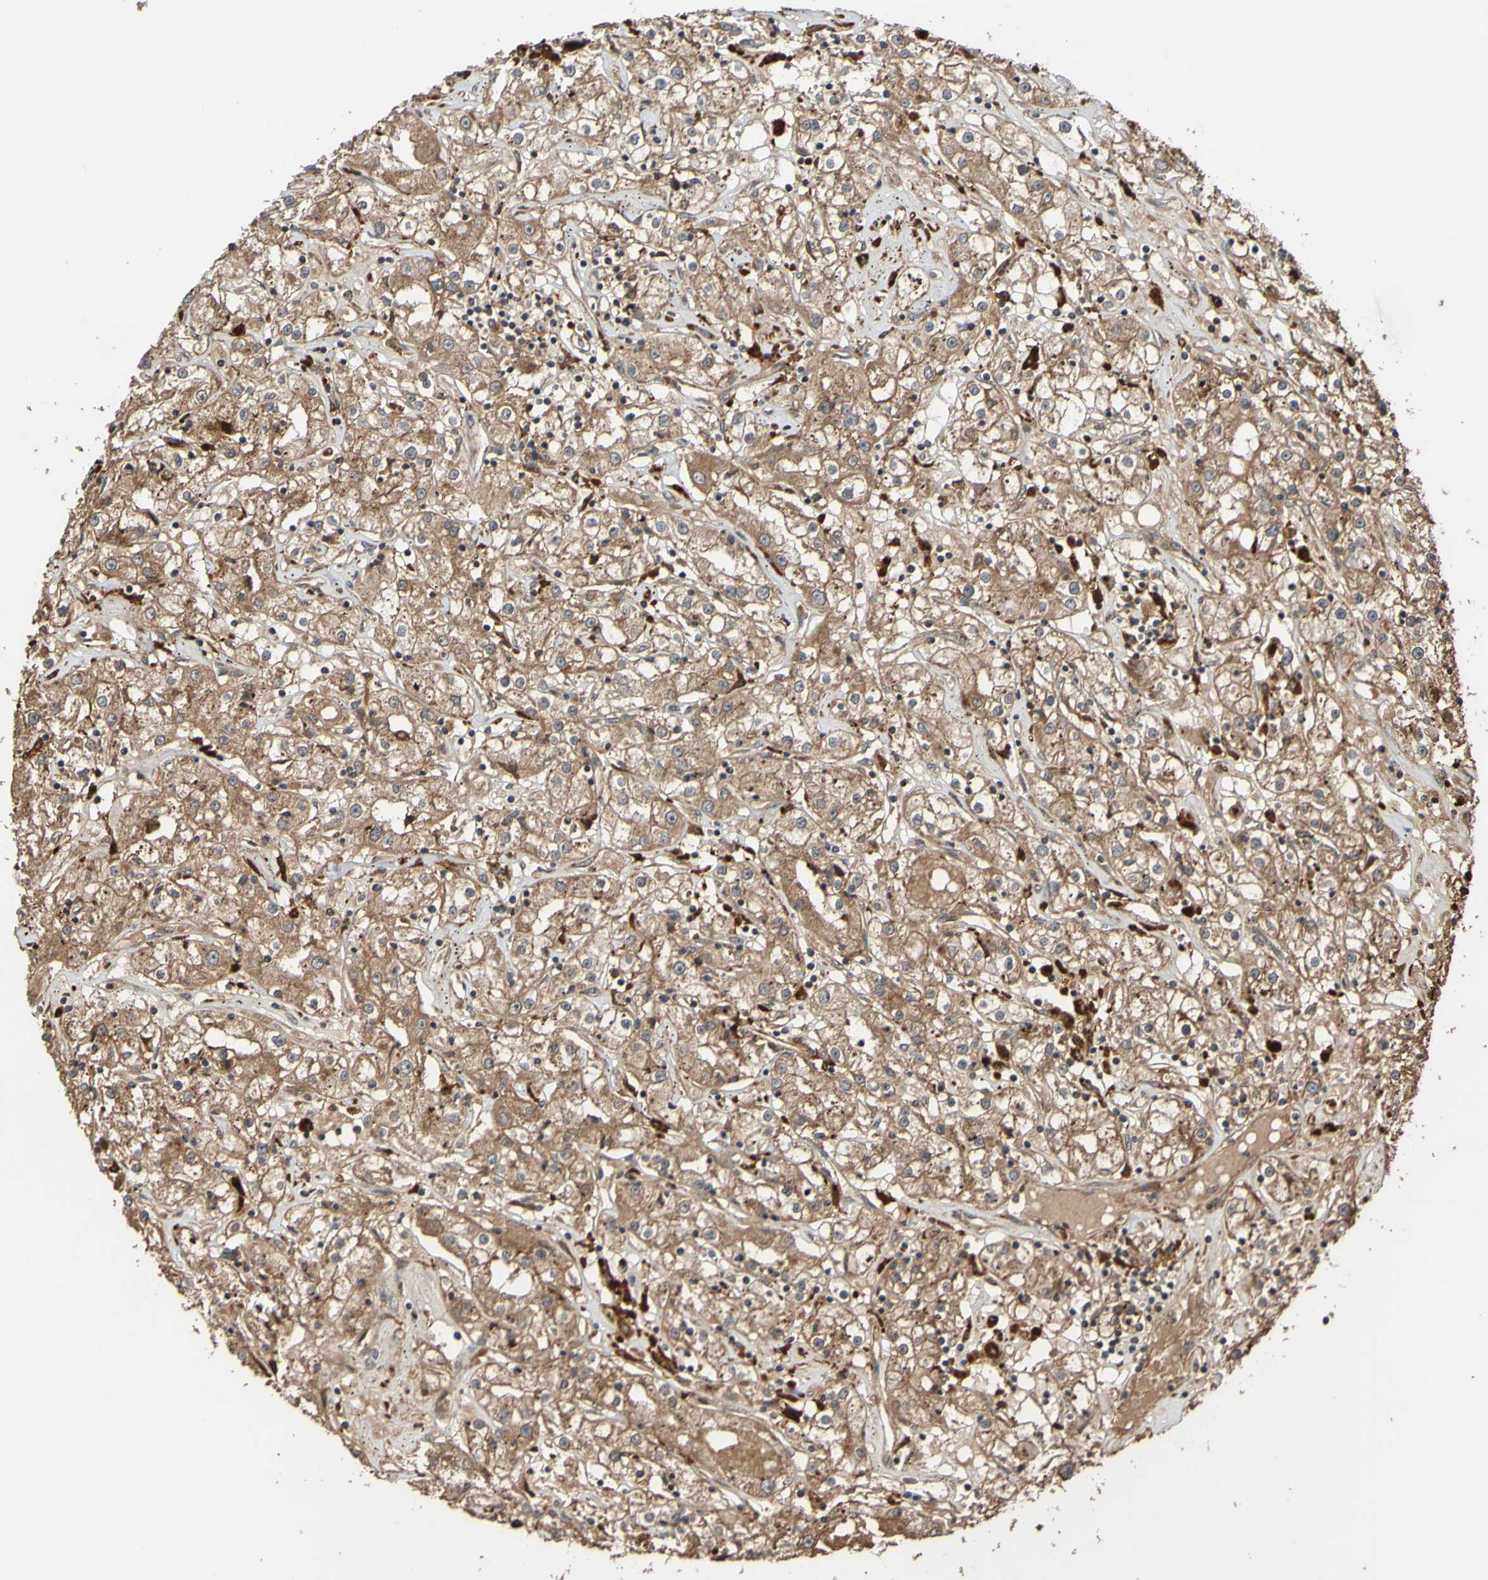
{"staining": {"intensity": "moderate", "quantity": ">75%", "location": "cytoplasmic/membranous"}, "tissue": "renal cancer", "cell_type": "Tumor cells", "image_type": "cancer", "snomed": [{"axis": "morphology", "description": "Adenocarcinoma, NOS"}, {"axis": "topography", "description": "Kidney"}], "caption": "The micrograph displays staining of renal cancer (adenocarcinoma), revealing moderate cytoplasmic/membranous protein expression (brown color) within tumor cells.", "gene": "UCN", "patient": {"sex": "male", "age": 56}}